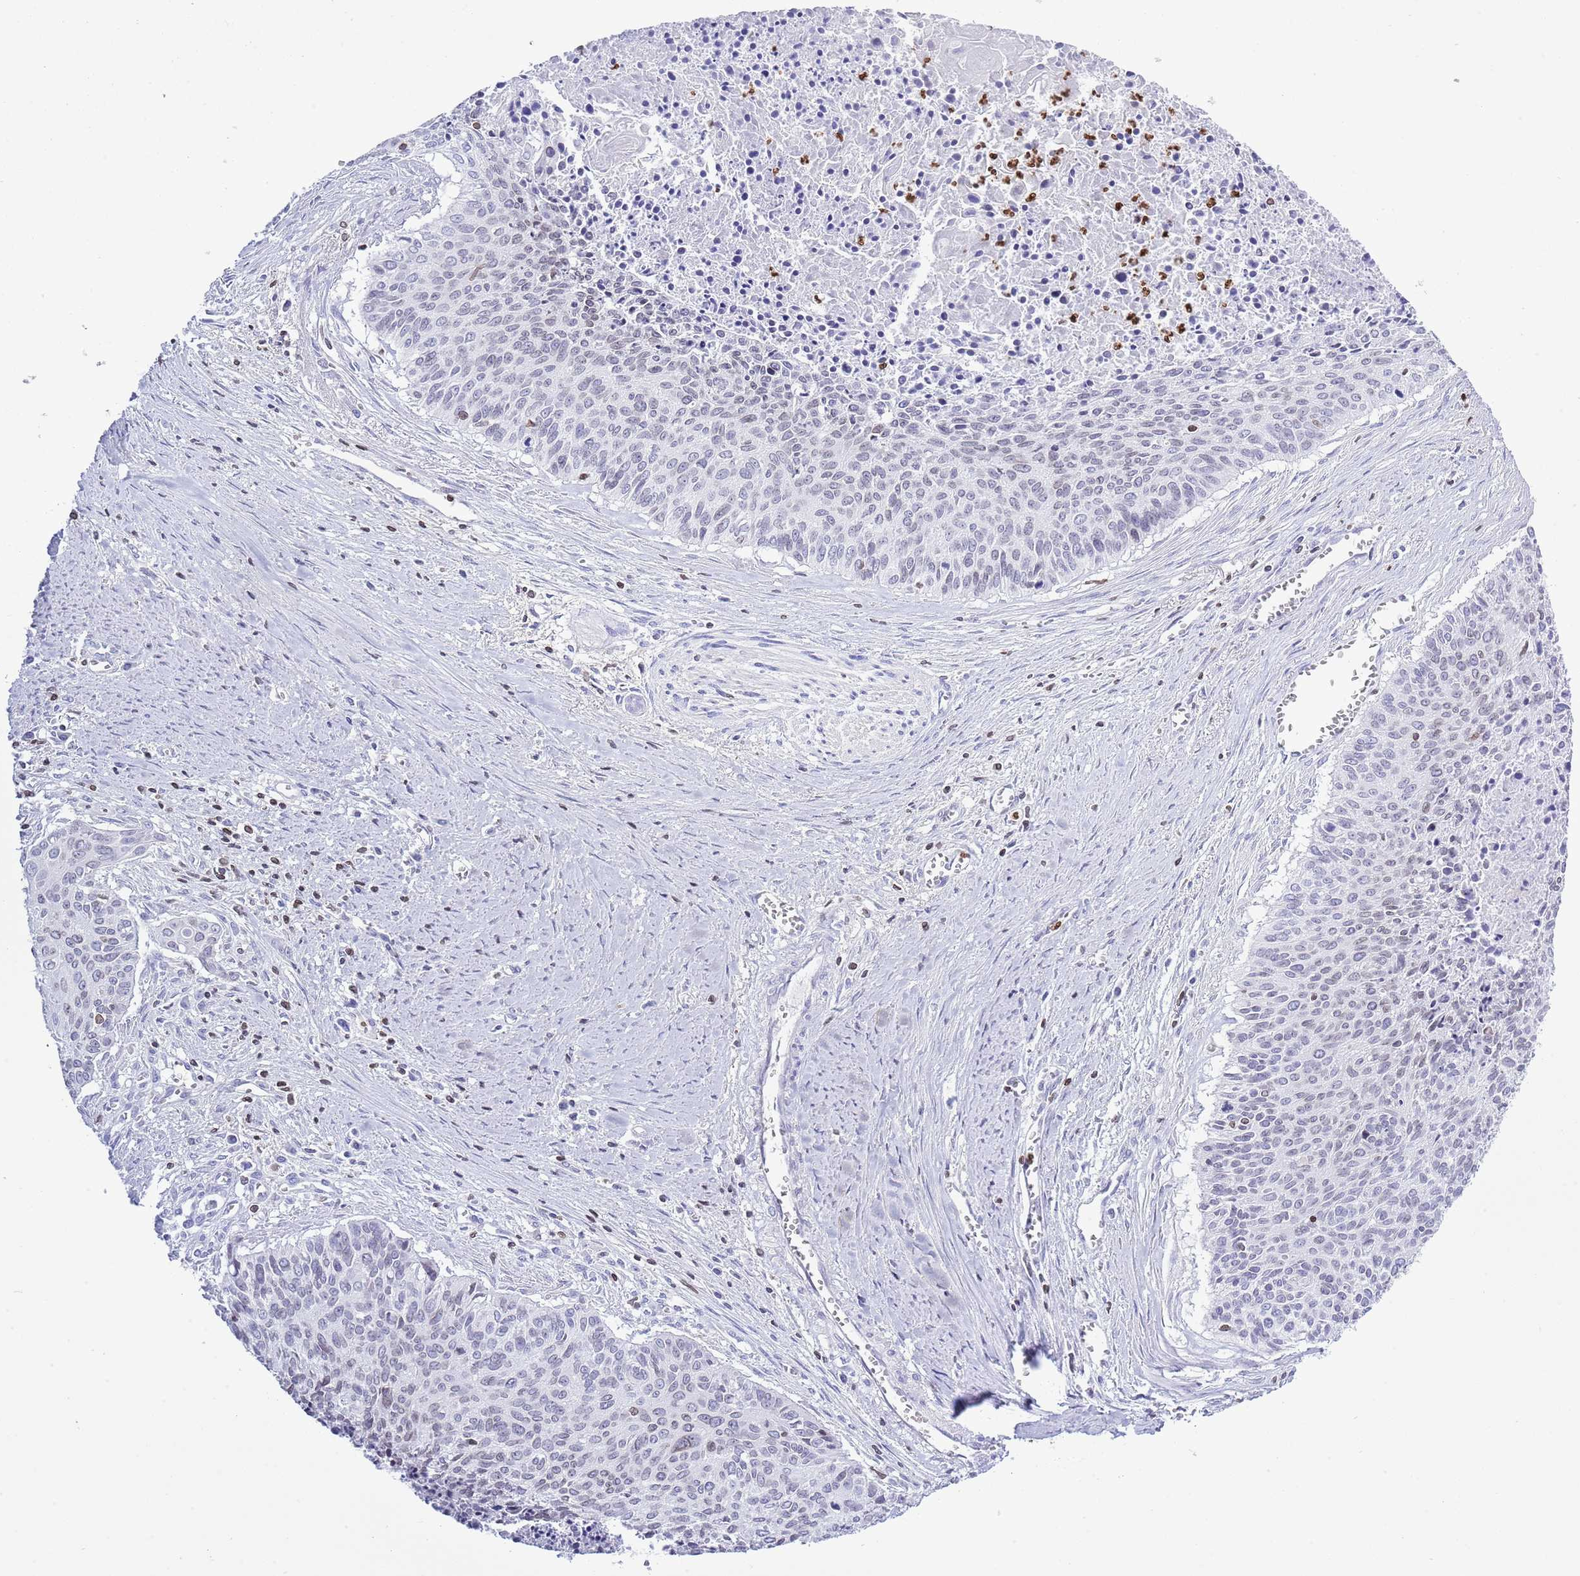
{"staining": {"intensity": "weak", "quantity": "25%-75%", "location": "nuclear"}, "tissue": "cervical cancer", "cell_type": "Tumor cells", "image_type": "cancer", "snomed": [{"axis": "morphology", "description": "Squamous cell carcinoma, NOS"}, {"axis": "topography", "description": "Cervix"}], "caption": "Immunohistochemistry (IHC) of human cervical cancer exhibits low levels of weak nuclear staining in approximately 25%-75% of tumor cells. (Stains: DAB (3,3'-diaminobenzidine) in brown, nuclei in blue, Microscopy: brightfield microscopy at high magnification).", "gene": "LBR", "patient": {"sex": "female", "age": 55}}